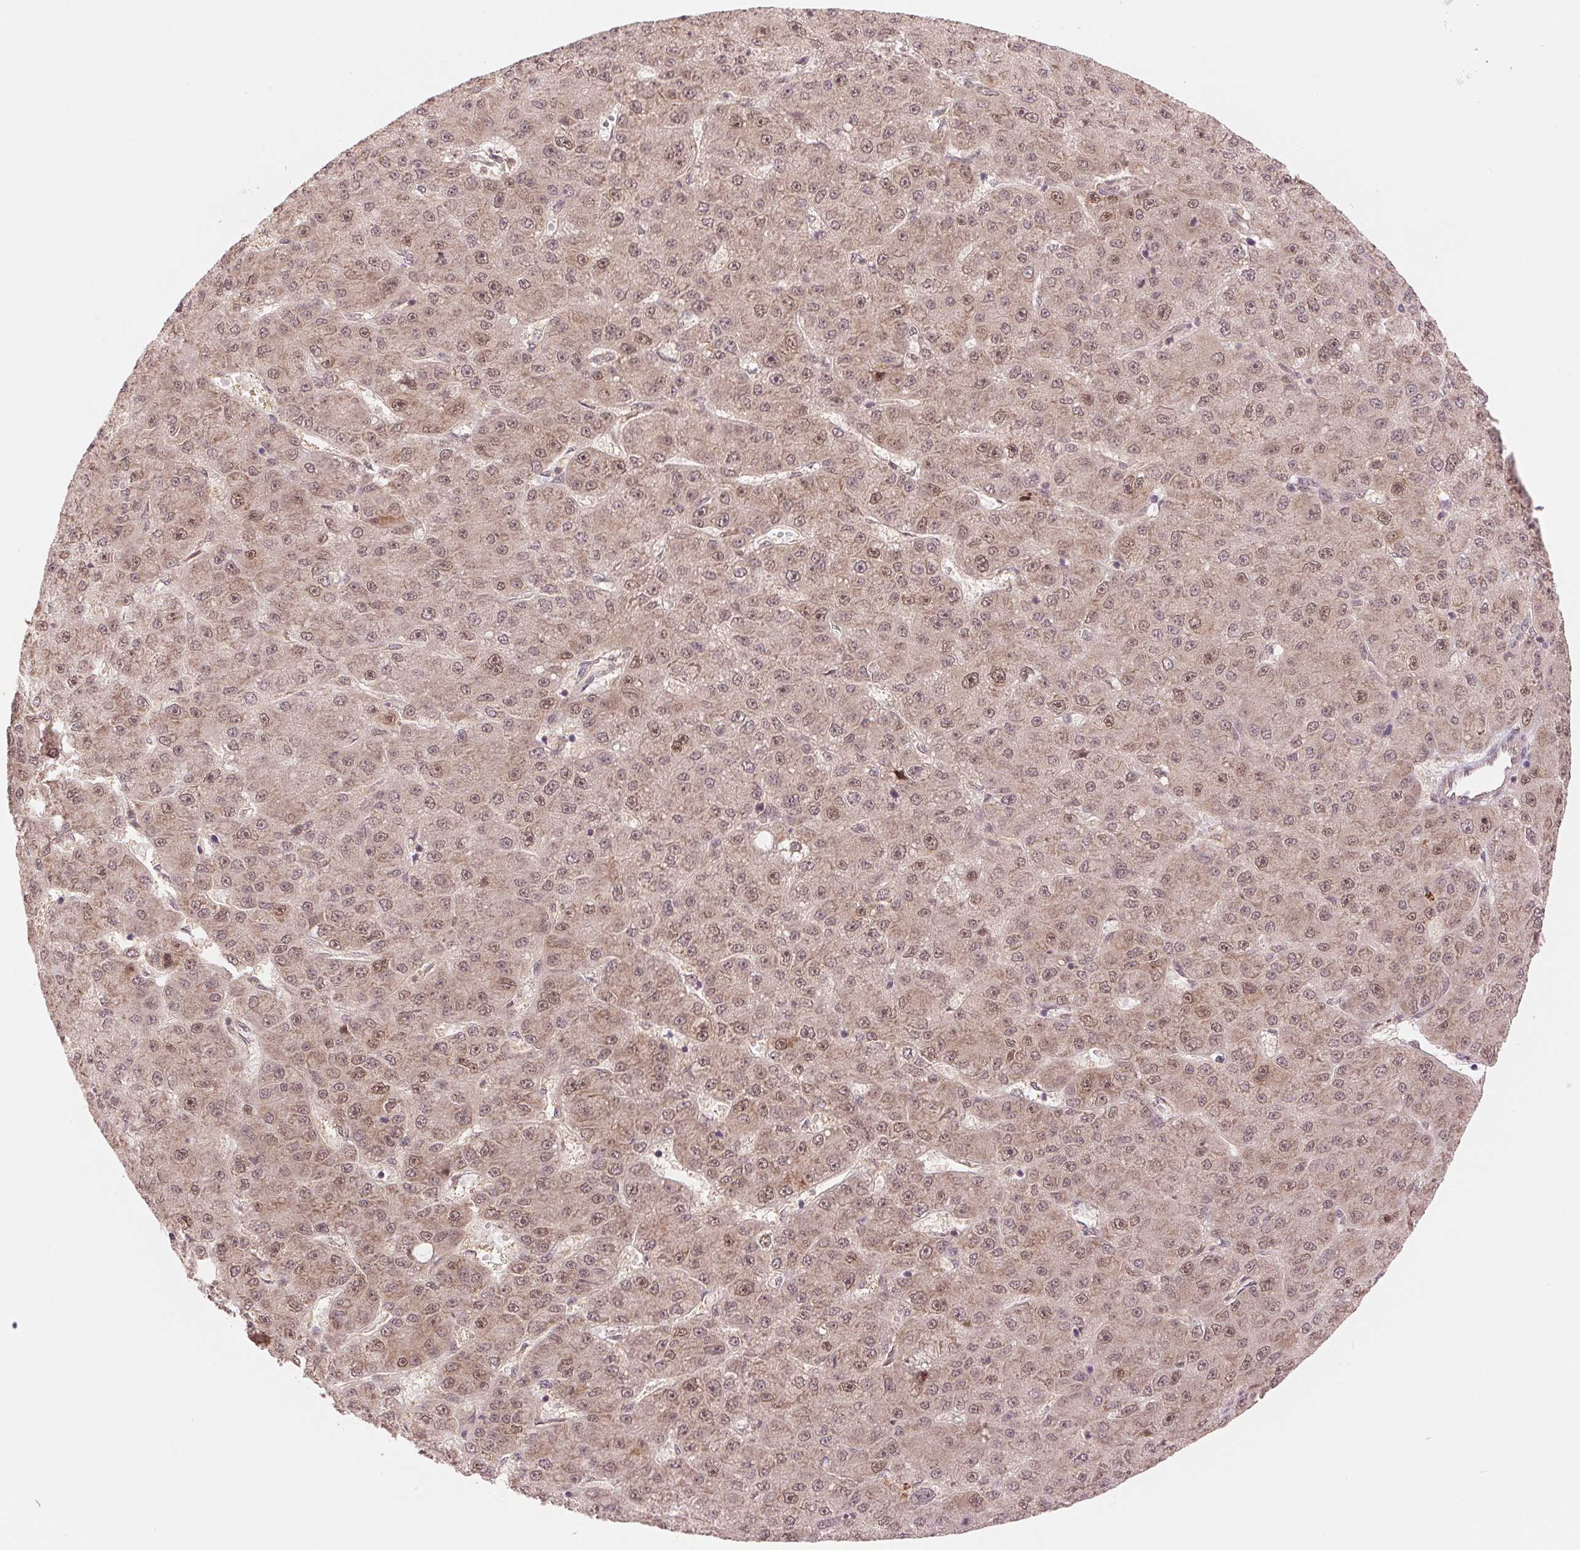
{"staining": {"intensity": "moderate", "quantity": ">75%", "location": "nuclear"}, "tissue": "liver cancer", "cell_type": "Tumor cells", "image_type": "cancer", "snomed": [{"axis": "morphology", "description": "Carcinoma, Hepatocellular, NOS"}, {"axis": "topography", "description": "Liver"}], "caption": "Brown immunohistochemical staining in human liver cancer (hepatocellular carcinoma) reveals moderate nuclear staining in approximately >75% of tumor cells. The staining was performed using DAB, with brown indicating positive protein expression. Nuclei are stained blue with hematoxylin.", "gene": "ERI3", "patient": {"sex": "male", "age": 67}}